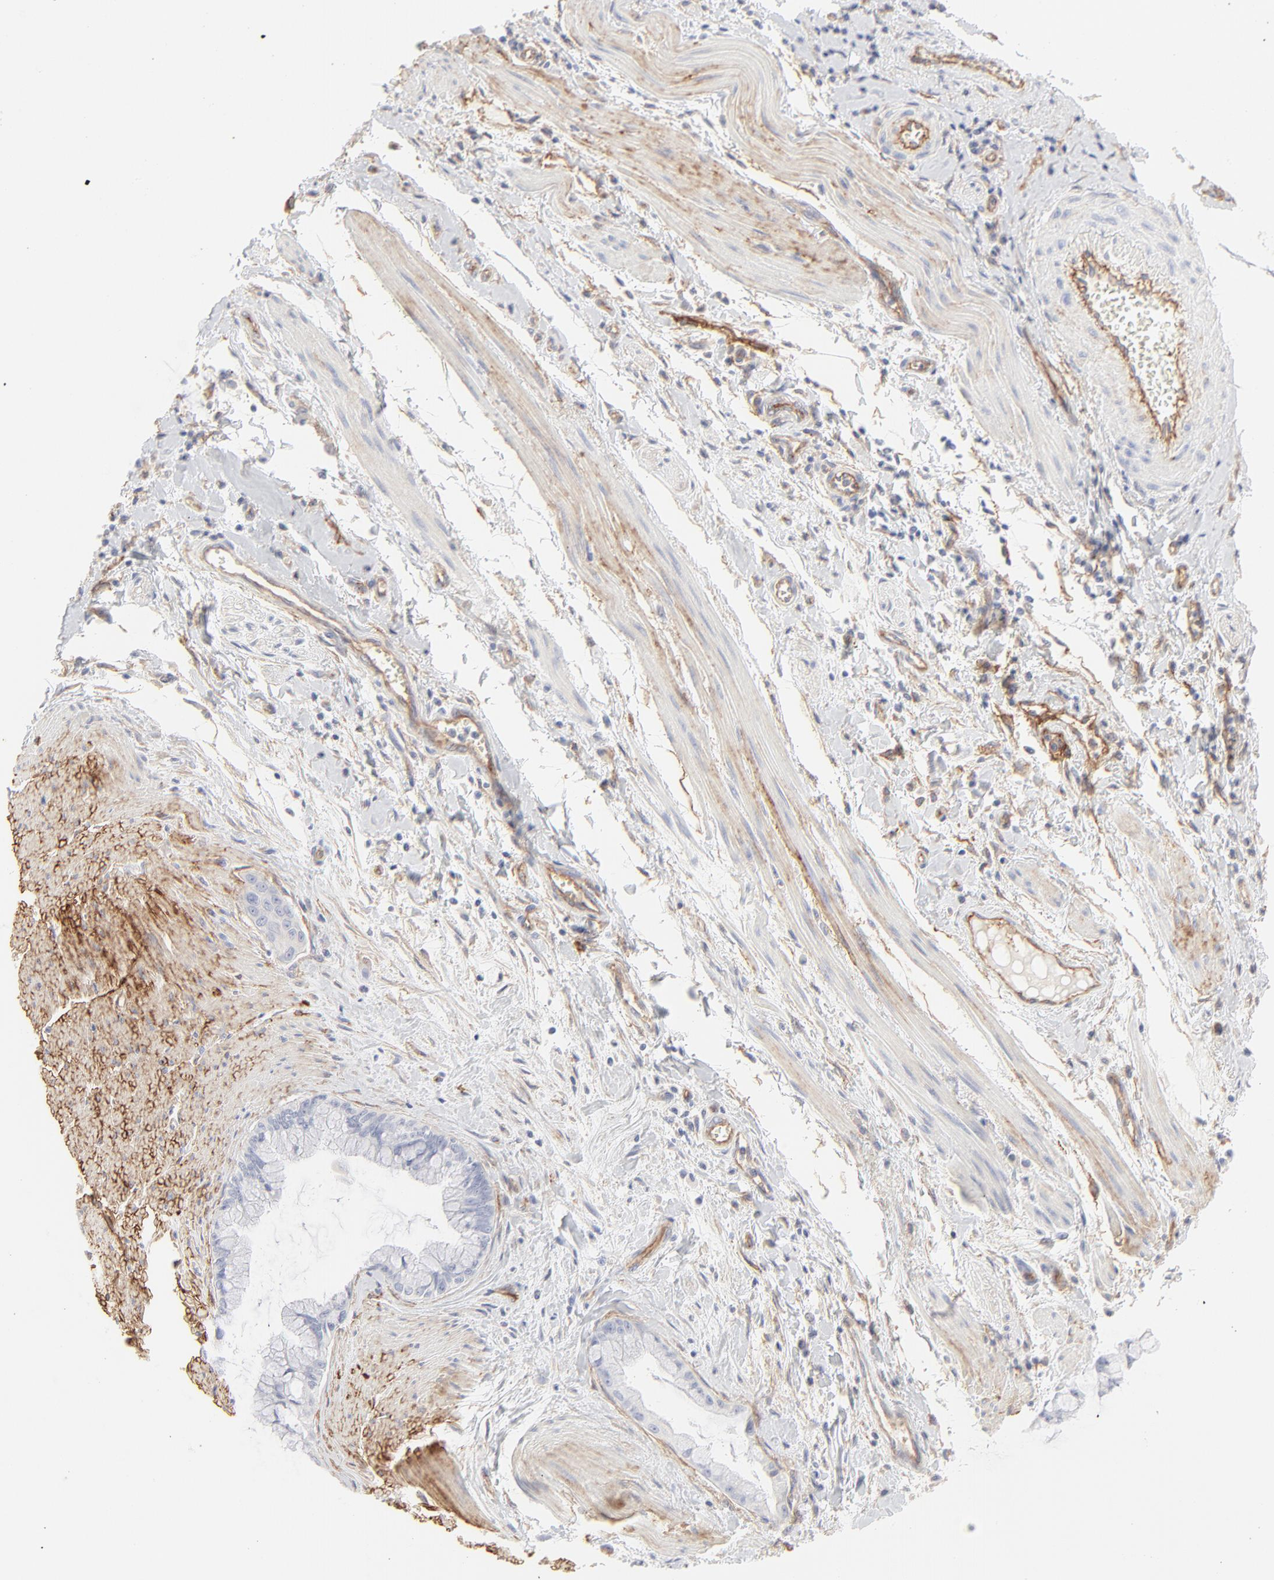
{"staining": {"intensity": "negative", "quantity": "none", "location": "none"}, "tissue": "pancreatic cancer", "cell_type": "Tumor cells", "image_type": "cancer", "snomed": [{"axis": "morphology", "description": "Adenocarcinoma, NOS"}, {"axis": "topography", "description": "Pancreas"}], "caption": "Immunohistochemistry of human pancreatic cancer exhibits no expression in tumor cells.", "gene": "ITGA5", "patient": {"sex": "male", "age": 59}}